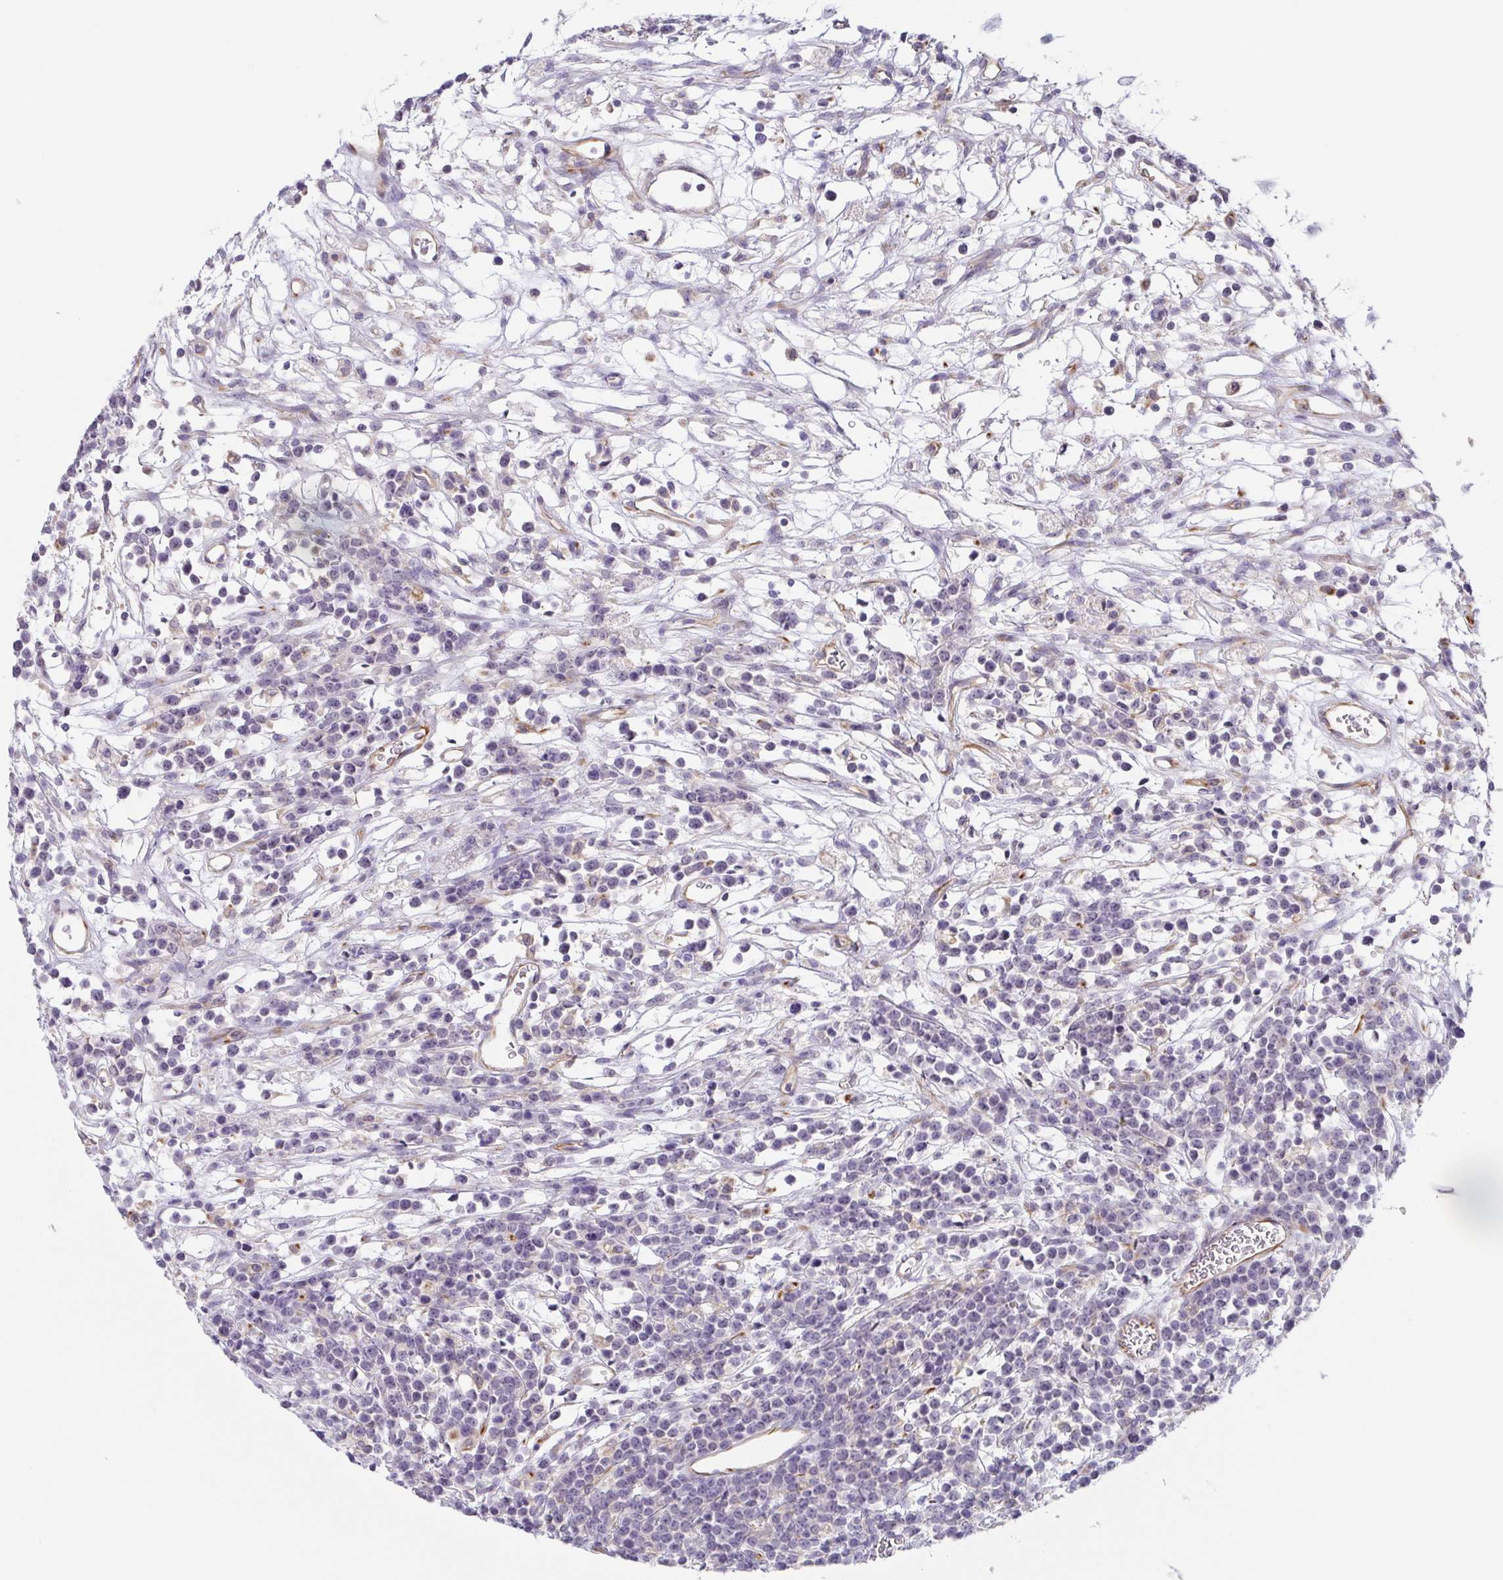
{"staining": {"intensity": "negative", "quantity": "none", "location": "none"}, "tissue": "lymphoma", "cell_type": "Tumor cells", "image_type": "cancer", "snomed": [{"axis": "morphology", "description": "Malignant lymphoma, non-Hodgkin's type, High grade"}, {"axis": "topography", "description": "Ovary"}], "caption": "This is an IHC micrograph of high-grade malignant lymphoma, non-Hodgkin's type. There is no expression in tumor cells.", "gene": "COL17A1", "patient": {"sex": "female", "age": 56}}